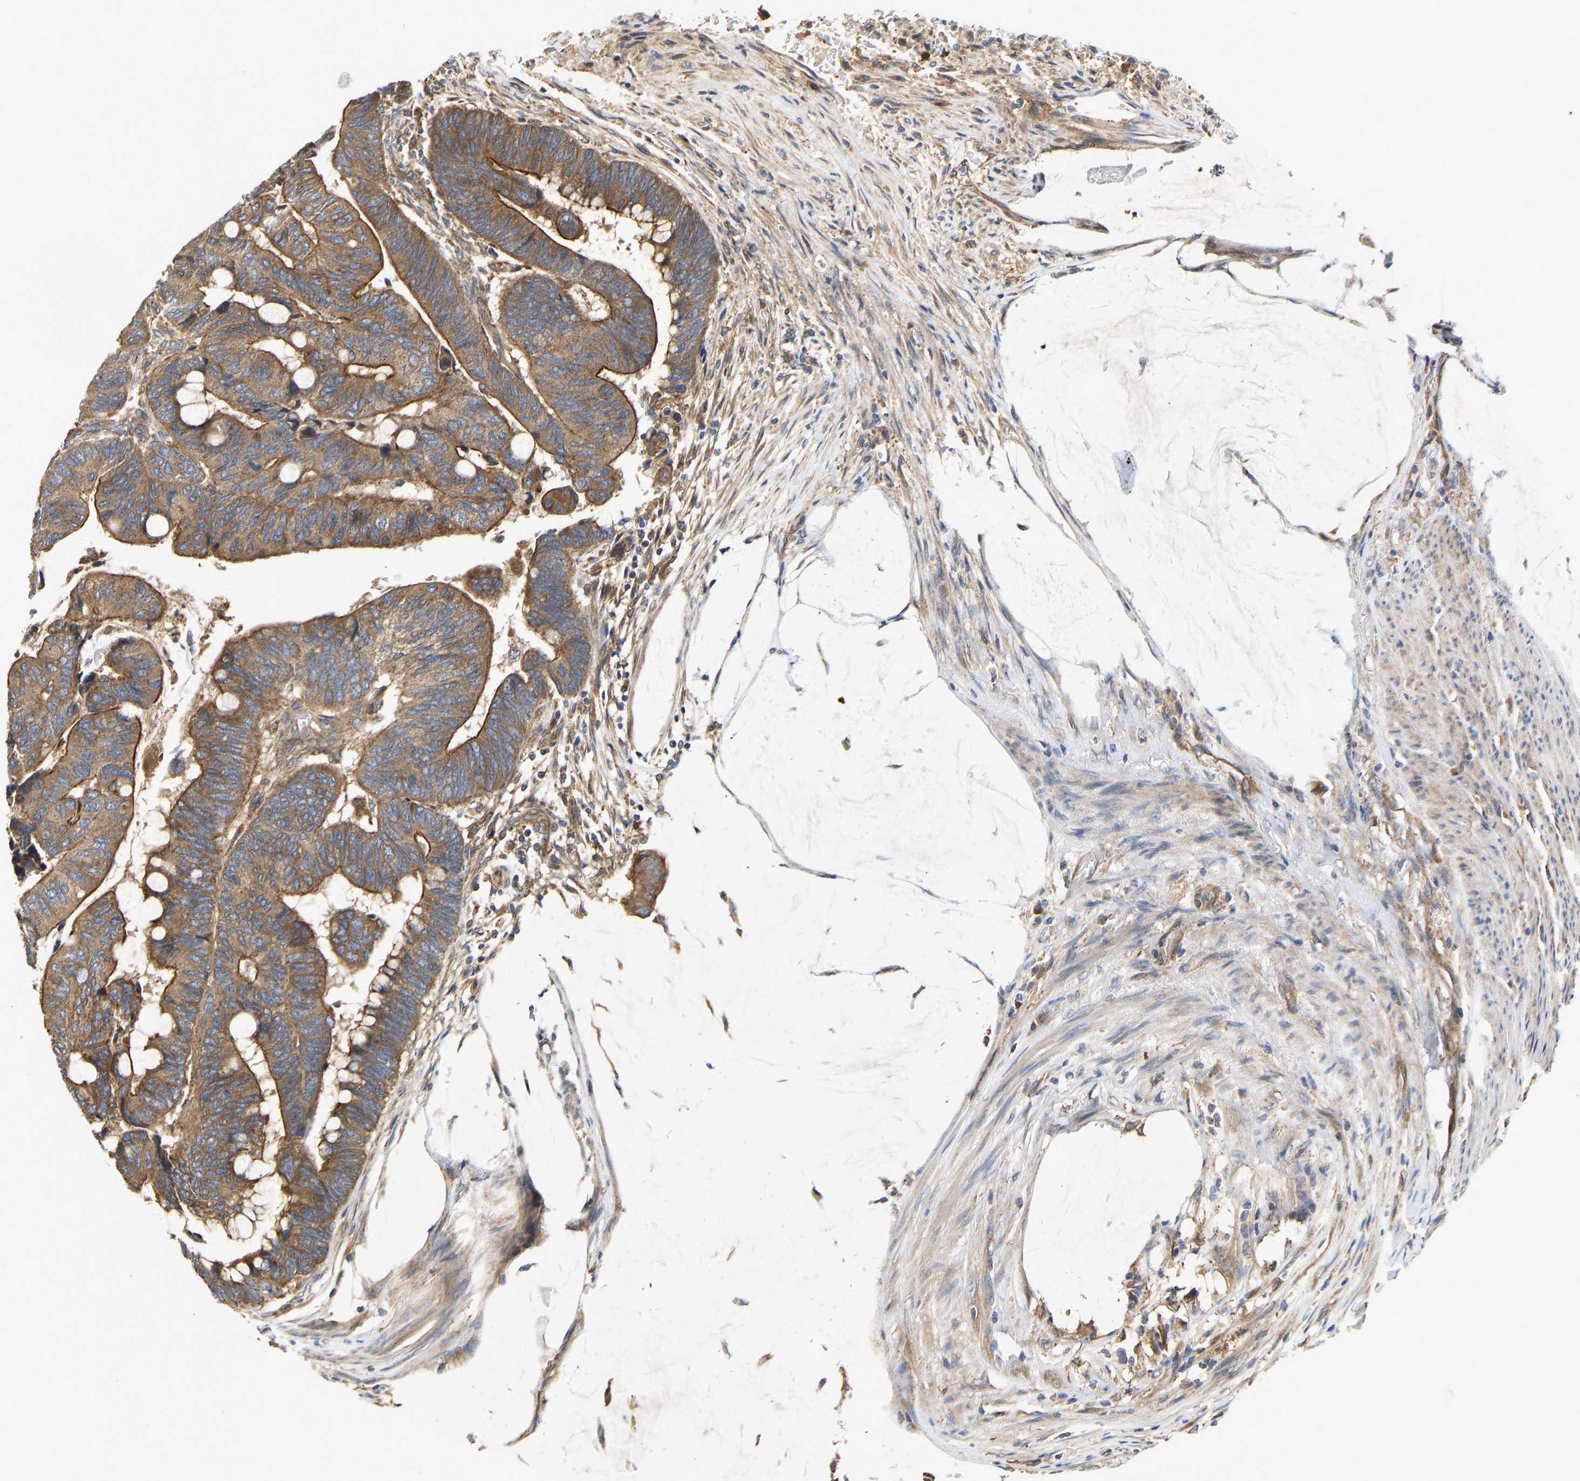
{"staining": {"intensity": "moderate", "quantity": ">75%", "location": "cytoplasmic/membranous"}, "tissue": "colorectal cancer", "cell_type": "Tumor cells", "image_type": "cancer", "snomed": [{"axis": "morphology", "description": "Normal tissue, NOS"}, {"axis": "morphology", "description": "Adenocarcinoma, NOS"}, {"axis": "topography", "description": "Rectum"}], "caption": "Adenocarcinoma (colorectal) stained for a protein exhibits moderate cytoplasmic/membranous positivity in tumor cells.", "gene": "FLNB", "patient": {"sex": "male", "age": 92}}